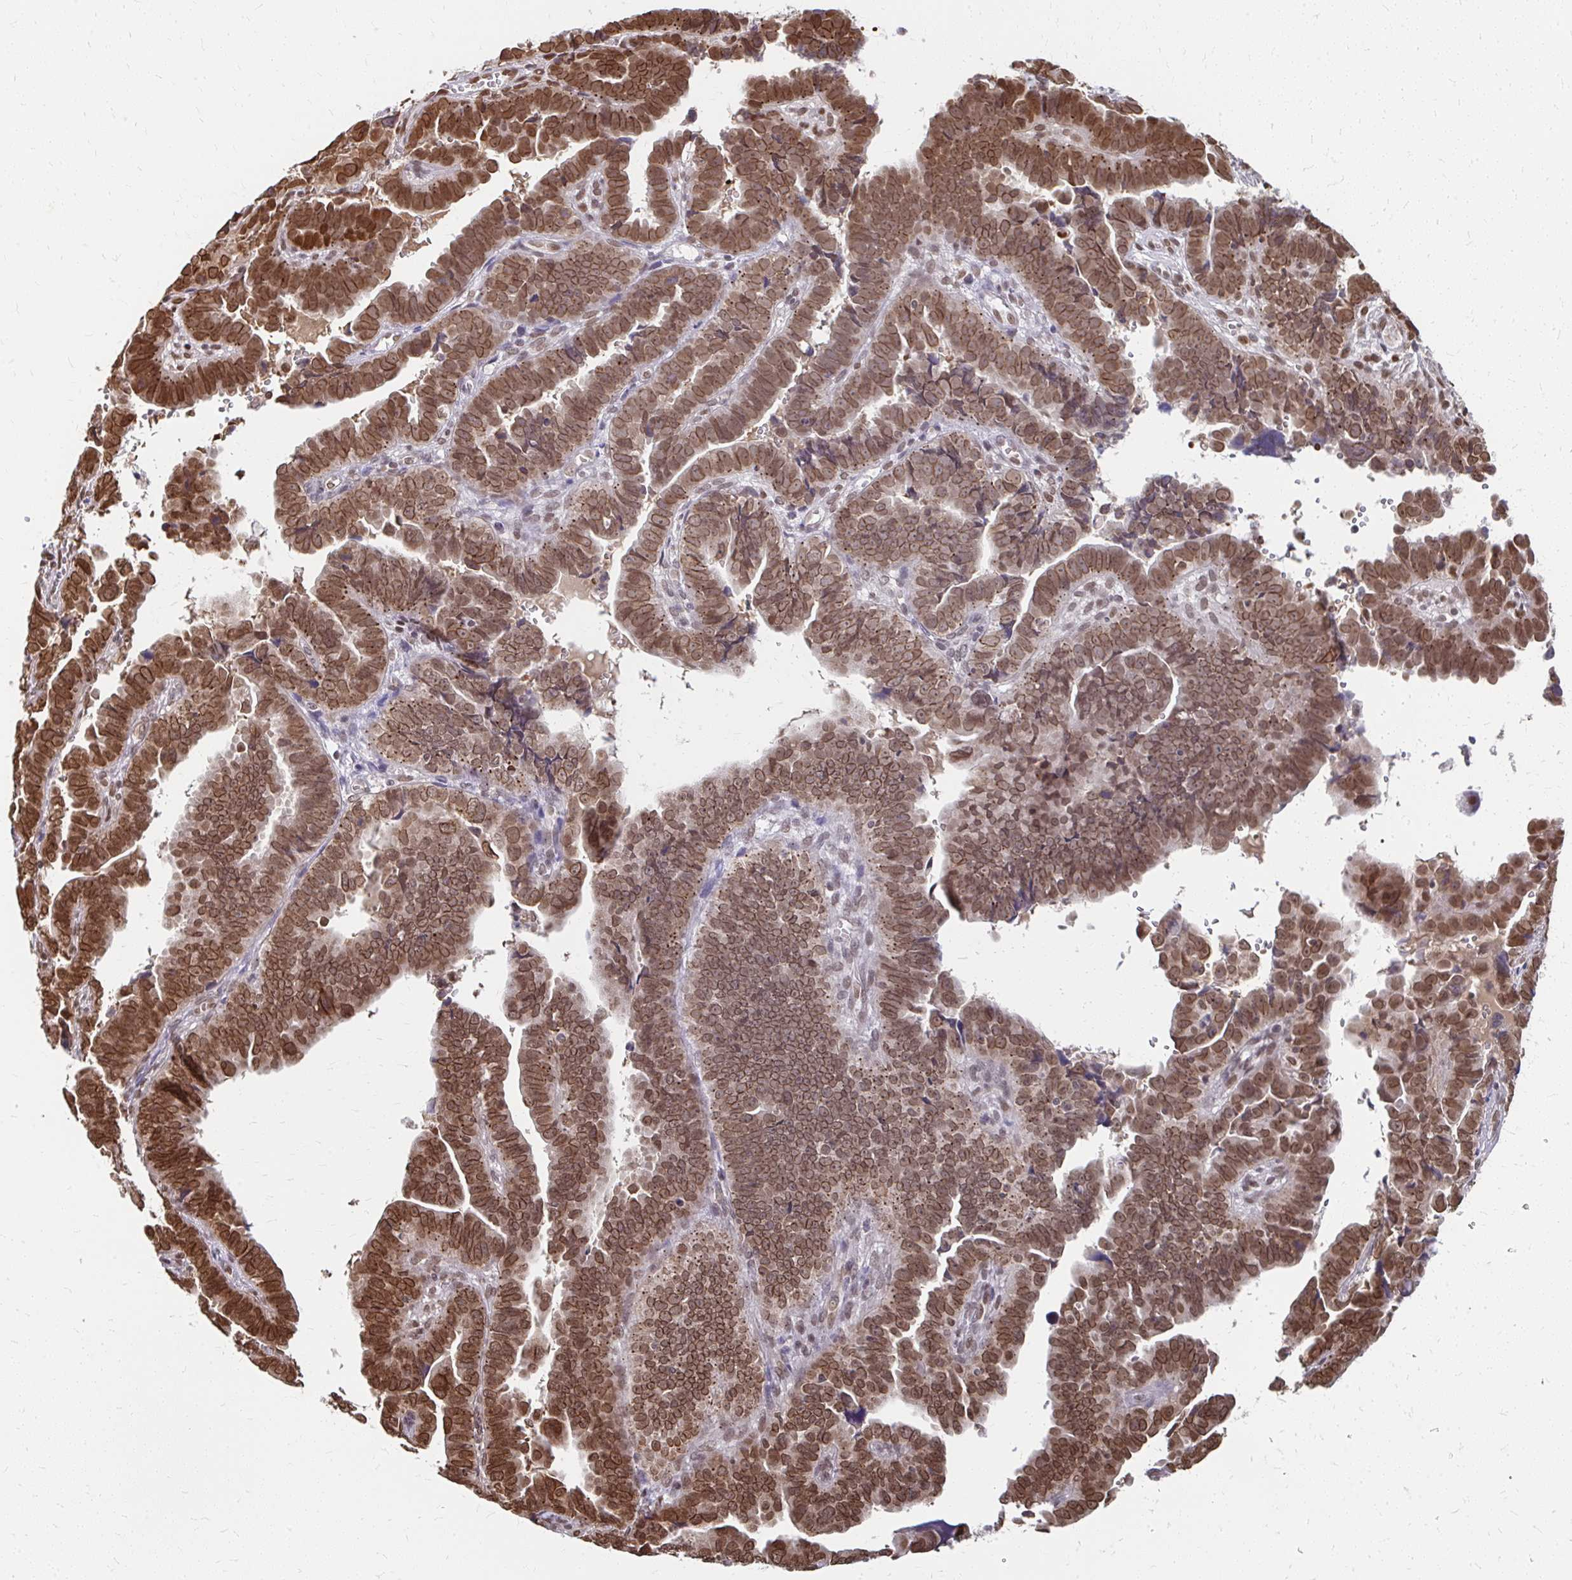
{"staining": {"intensity": "moderate", "quantity": ">75%", "location": "cytoplasmic/membranous,nuclear"}, "tissue": "endometrial cancer", "cell_type": "Tumor cells", "image_type": "cancer", "snomed": [{"axis": "morphology", "description": "Adenocarcinoma, NOS"}, {"axis": "topography", "description": "Endometrium"}], "caption": "Endometrial adenocarcinoma stained for a protein reveals moderate cytoplasmic/membranous and nuclear positivity in tumor cells.", "gene": "XPO1", "patient": {"sex": "female", "age": 75}}